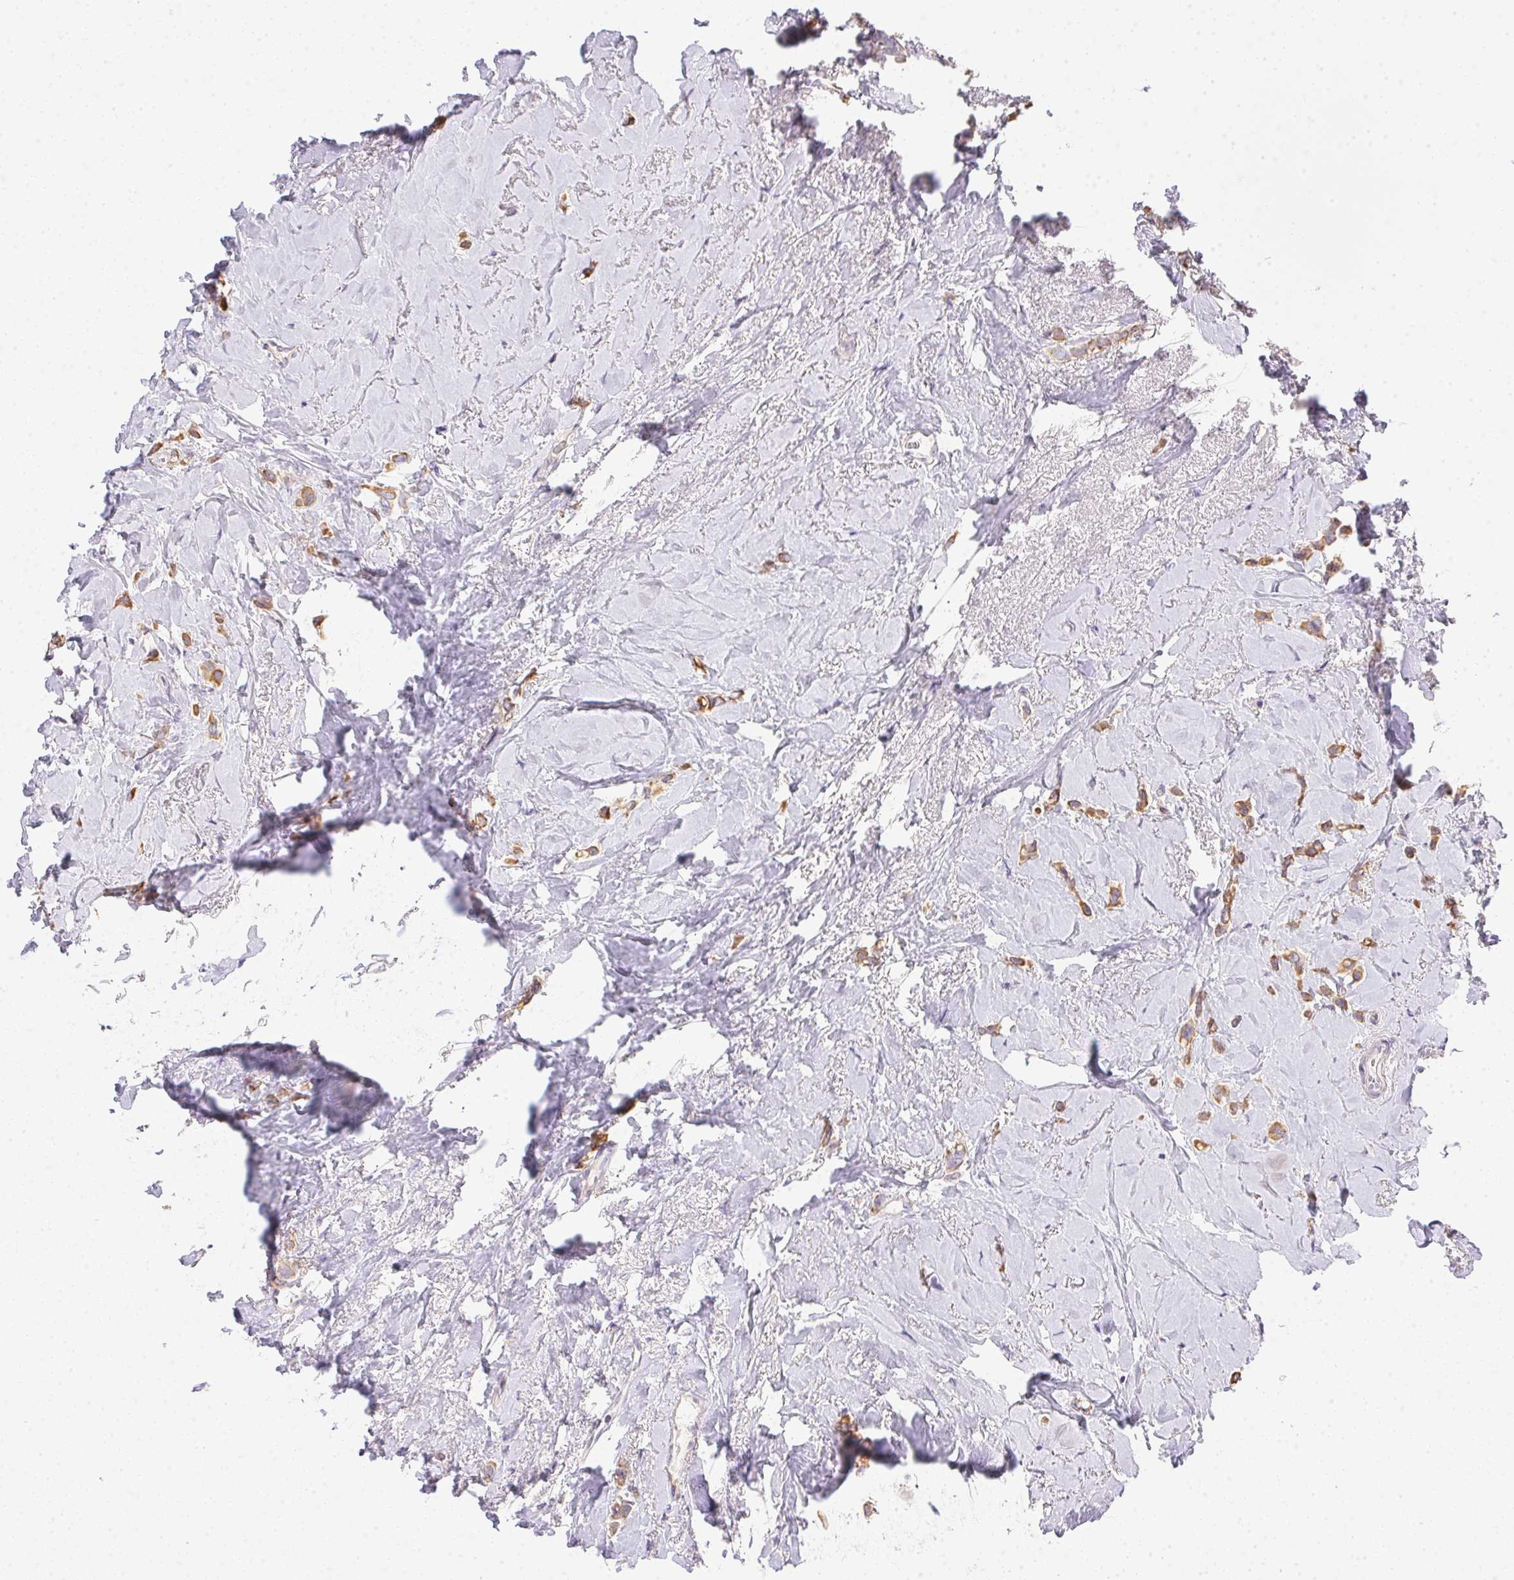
{"staining": {"intensity": "moderate", "quantity": ">75%", "location": "cytoplasmic/membranous"}, "tissue": "breast cancer", "cell_type": "Tumor cells", "image_type": "cancer", "snomed": [{"axis": "morphology", "description": "Lobular carcinoma"}, {"axis": "topography", "description": "Breast"}], "caption": "The photomicrograph reveals a brown stain indicating the presence of a protein in the cytoplasmic/membranous of tumor cells in breast cancer. The staining was performed using DAB (3,3'-diaminobenzidine), with brown indicating positive protein expression. Nuclei are stained blue with hematoxylin.", "gene": "SLC17A7", "patient": {"sex": "female", "age": 66}}